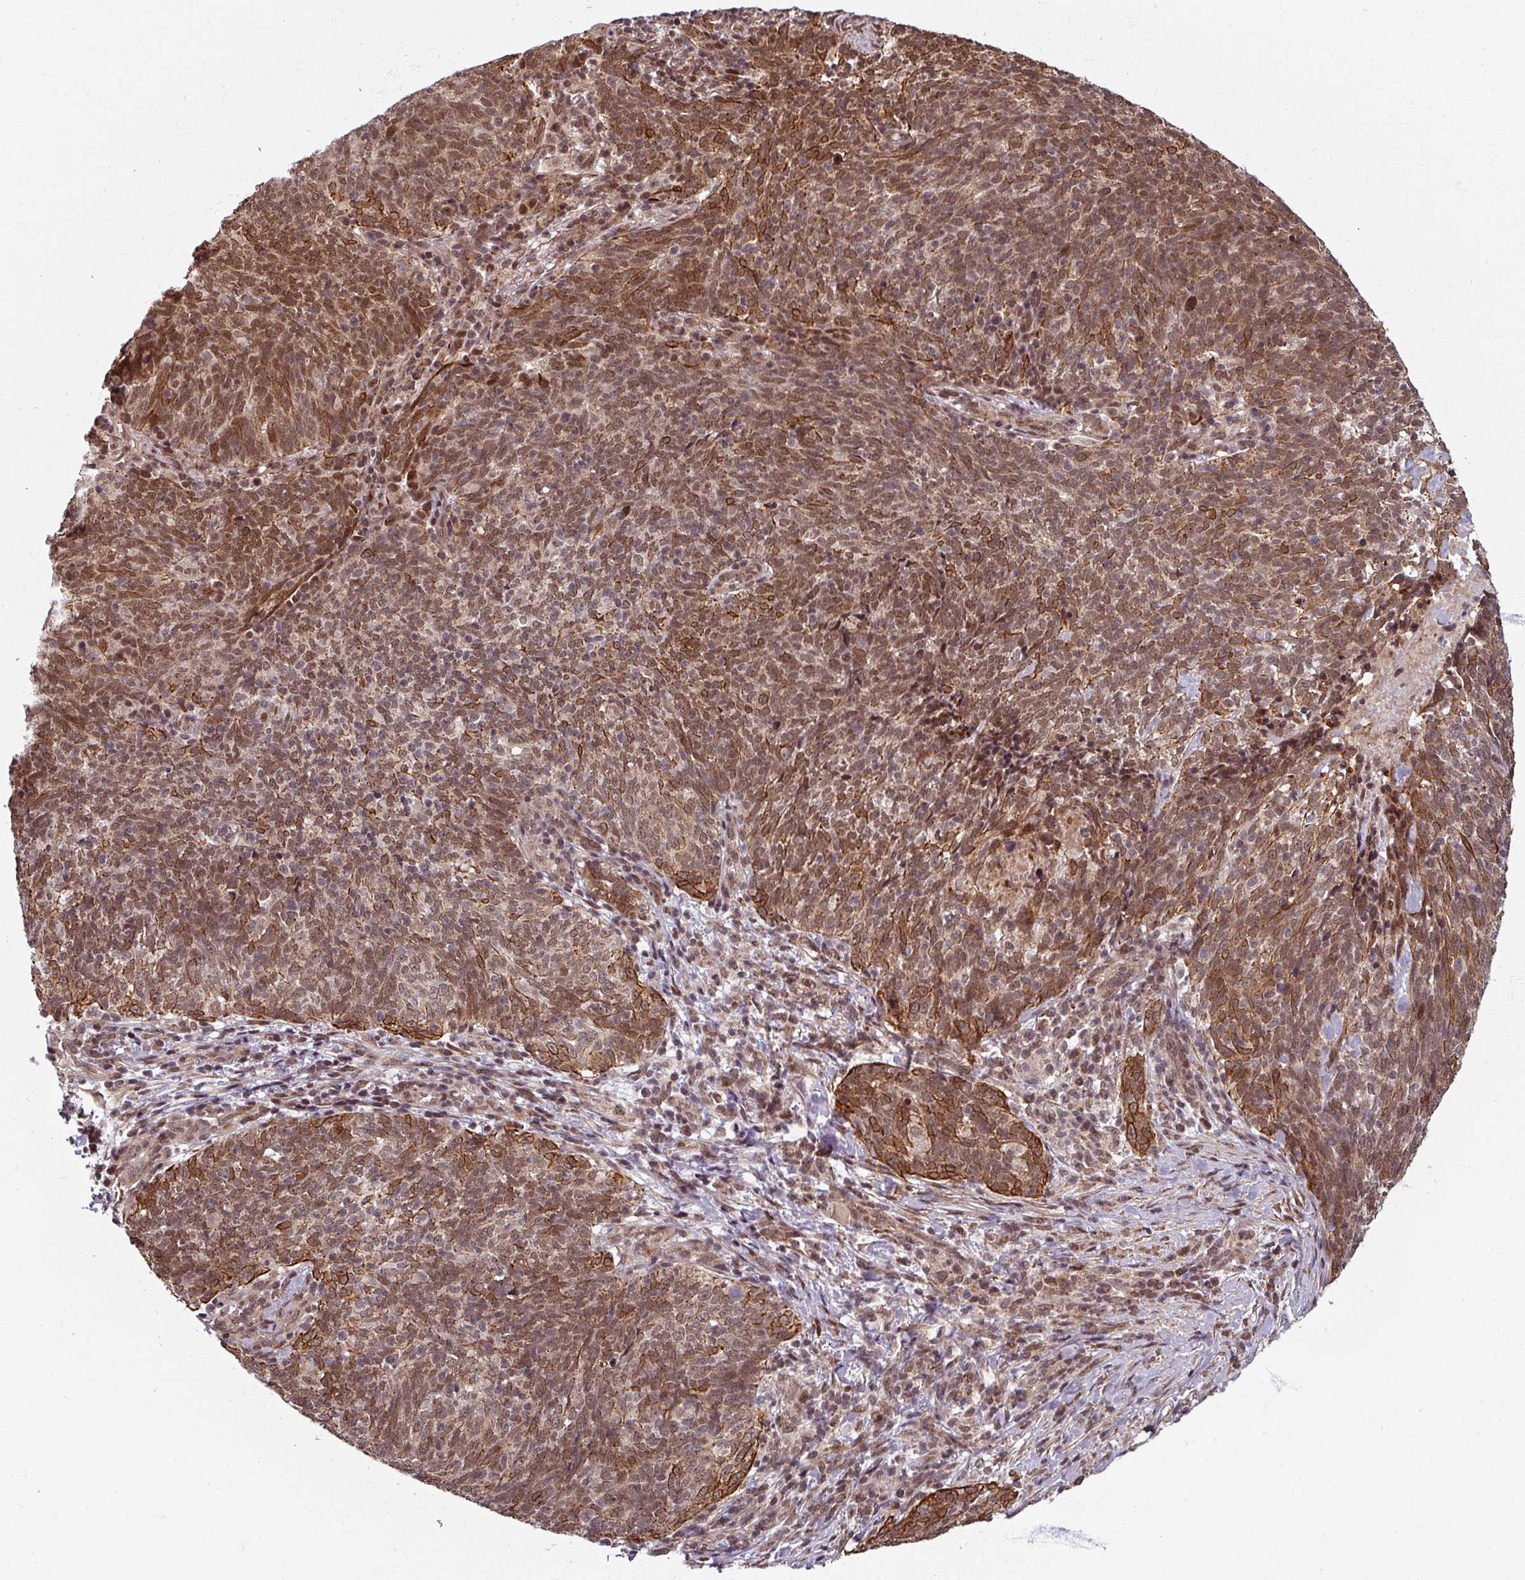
{"staining": {"intensity": "moderate", "quantity": ">75%", "location": "cytoplasmic/membranous,nuclear"}, "tissue": "lung cancer", "cell_type": "Tumor cells", "image_type": "cancer", "snomed": [{"axis": "morphology", "description": "Squamous cell carcinoma, NOS"}, {"axis": "topography", "description": "Lung"}], "caption": "Protein staining of lung squamous cell carcinoma tissue demonstrates moderate cytoplasmic/membranous and nuclear positivity in about >75% of tumor cells. (Stains: DAB in brown, nuclei in blue, Microscopy: brightfield microscopy at high magnification).", "gene": "SWI5", "patient": {"sex": "female", "age": 72}}